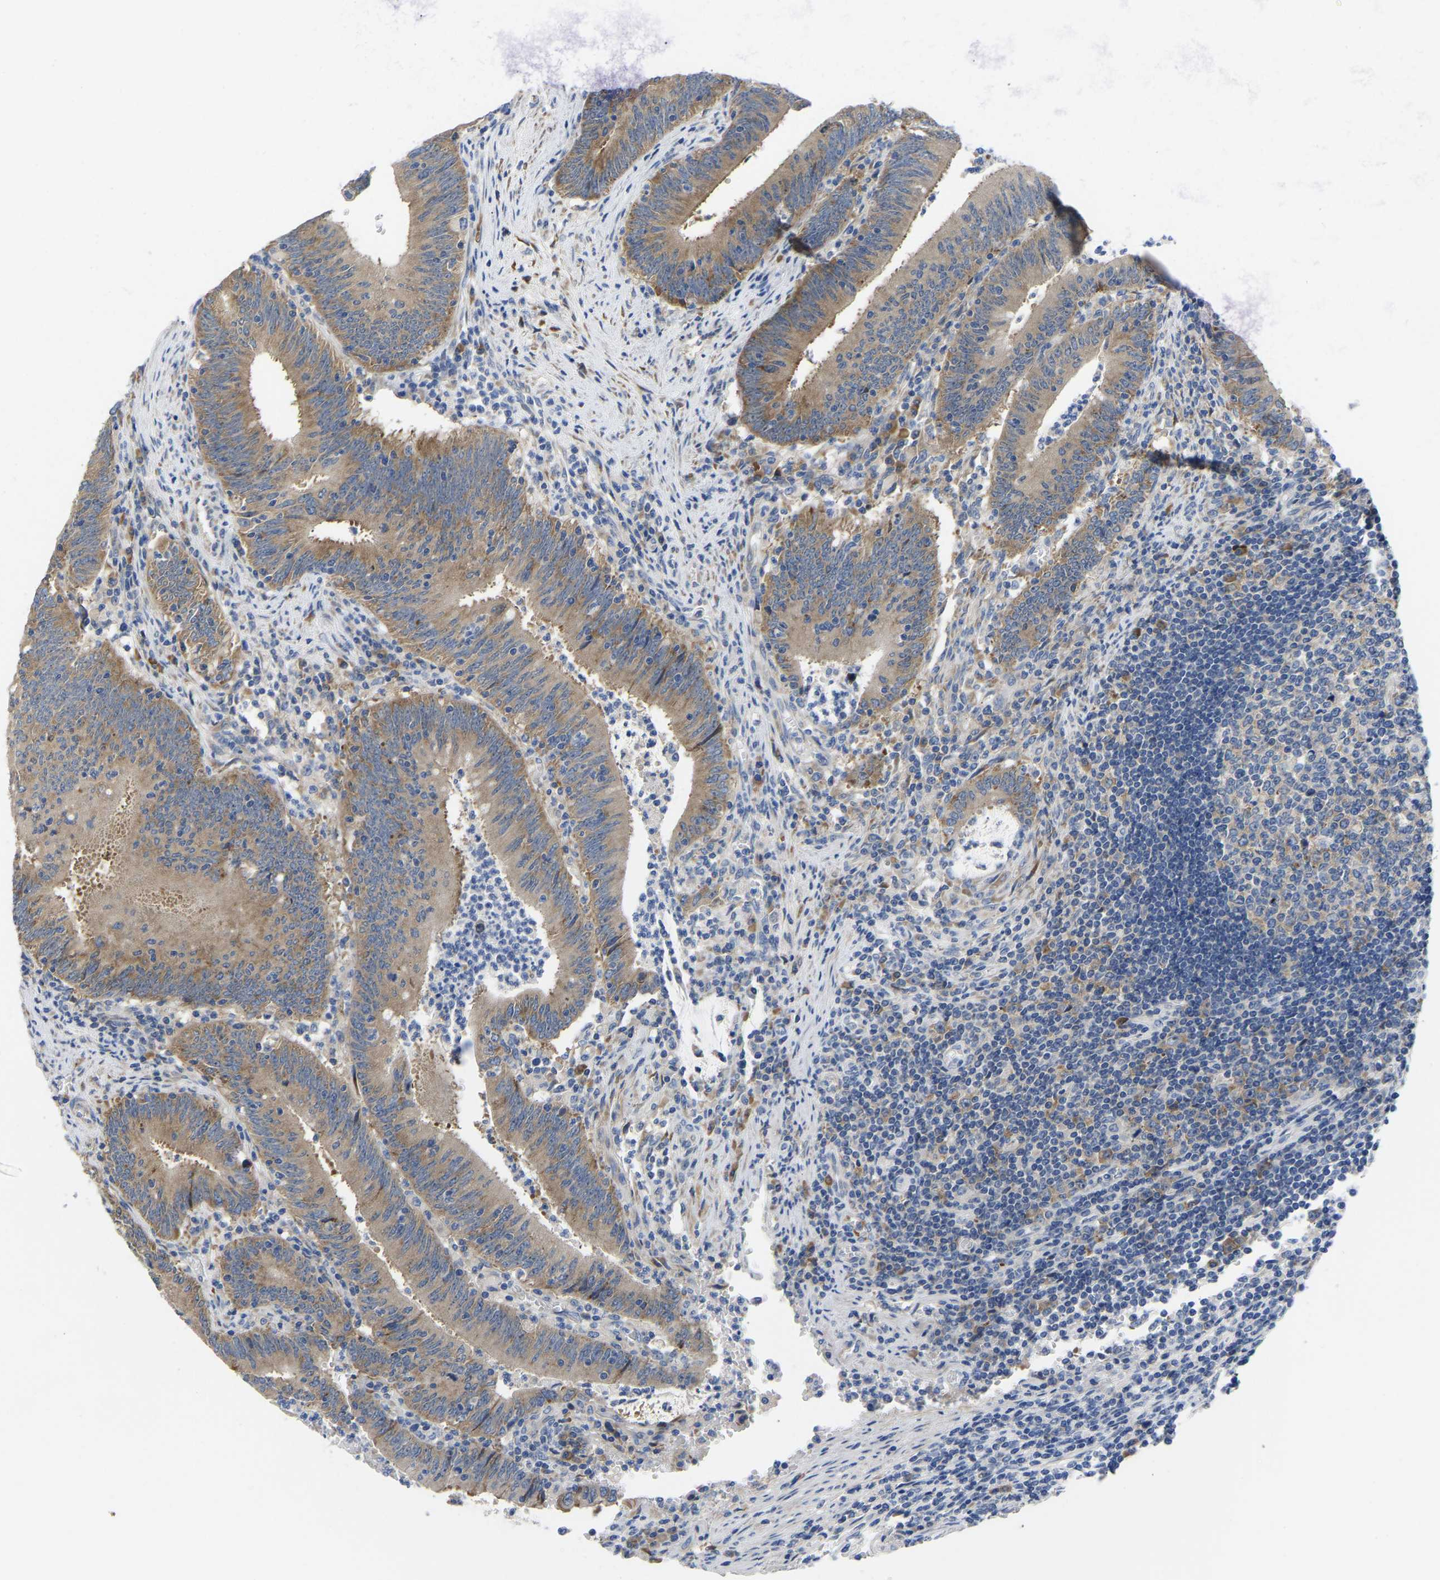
{"staining": {"intensity": "moderate", "quantity": ">75%", "location": "cytoplasmic/membranous"}, "tissue": "colorectal cancer", "cell_type": "Tumor cells", "image_type": "cancer", "snomed": [{"axis": "morphology", "description": "Normal tissue, NOS"}, {"axis": "morphology", "description": "Adenocarcinoma, NOS"}, {"axis": "topography", "description": "Rectum"}], "caption": "This image exhibits IHC staining of human colorectal cancer, with medium moderate cytoplasmic/membranous positivity in about >75% of tumor cells.", "gene": "ABCA10", "patient": {"sex": "female", "age": 66}}